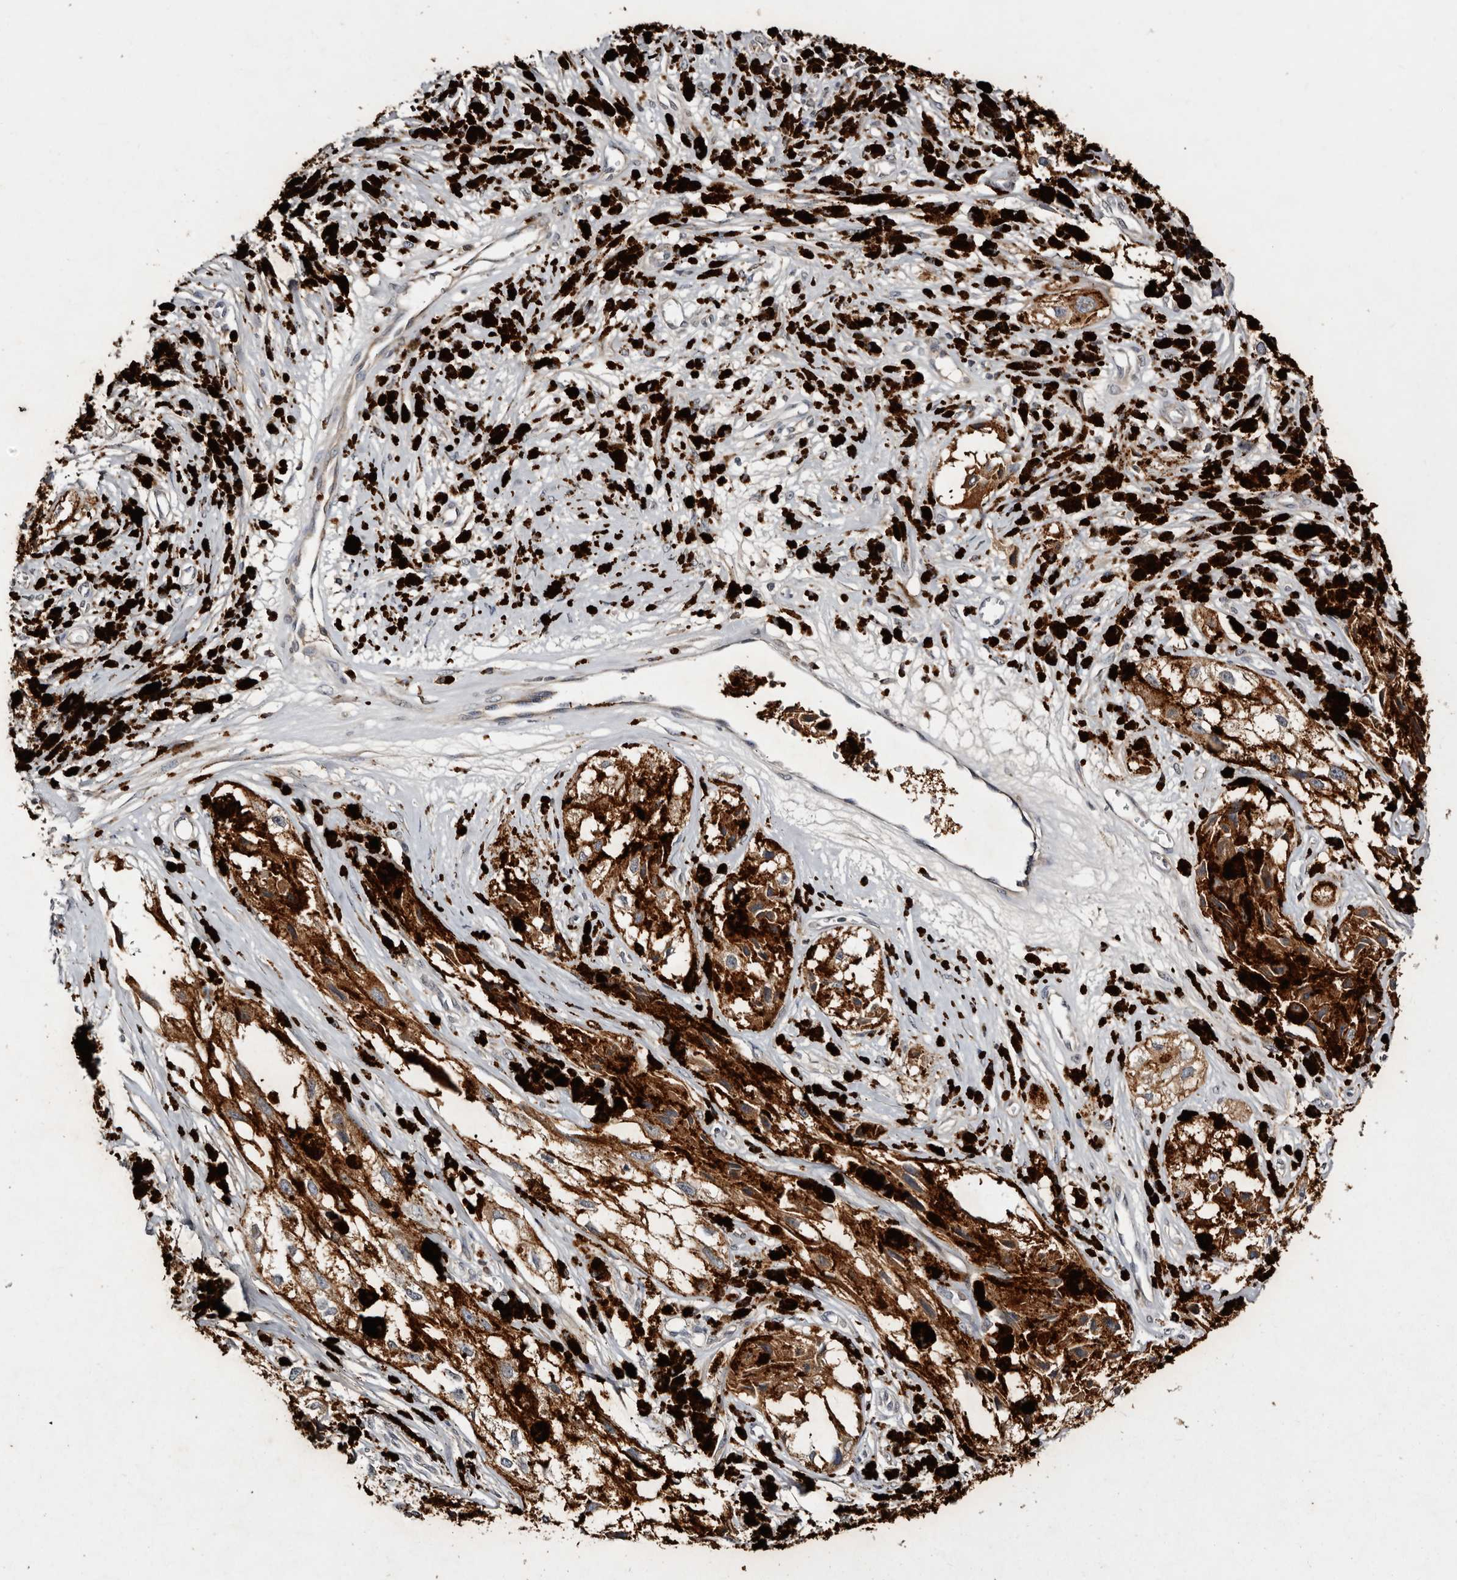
{"staining": {"intensity": "strong", "quantity": ">75%", "location": "cytoplasmic/membranous"}, "tissue": "melanoma", "cell_type": "Tumor cells", "image_type": "cancer", "snomed": [{"axis": "morphology", "description": "Malignant melanoma, NOS"}, {"axis": "topography", "description": "Skin"}], "caption": "The photomicrograph demonstrates a brown stain indicating the presence of a protein in the cytoplasmic/membranous of tumor cells in malignant melanoma.", "gene": "INKA2", "patient": {"sex": "male", "age": 88}}